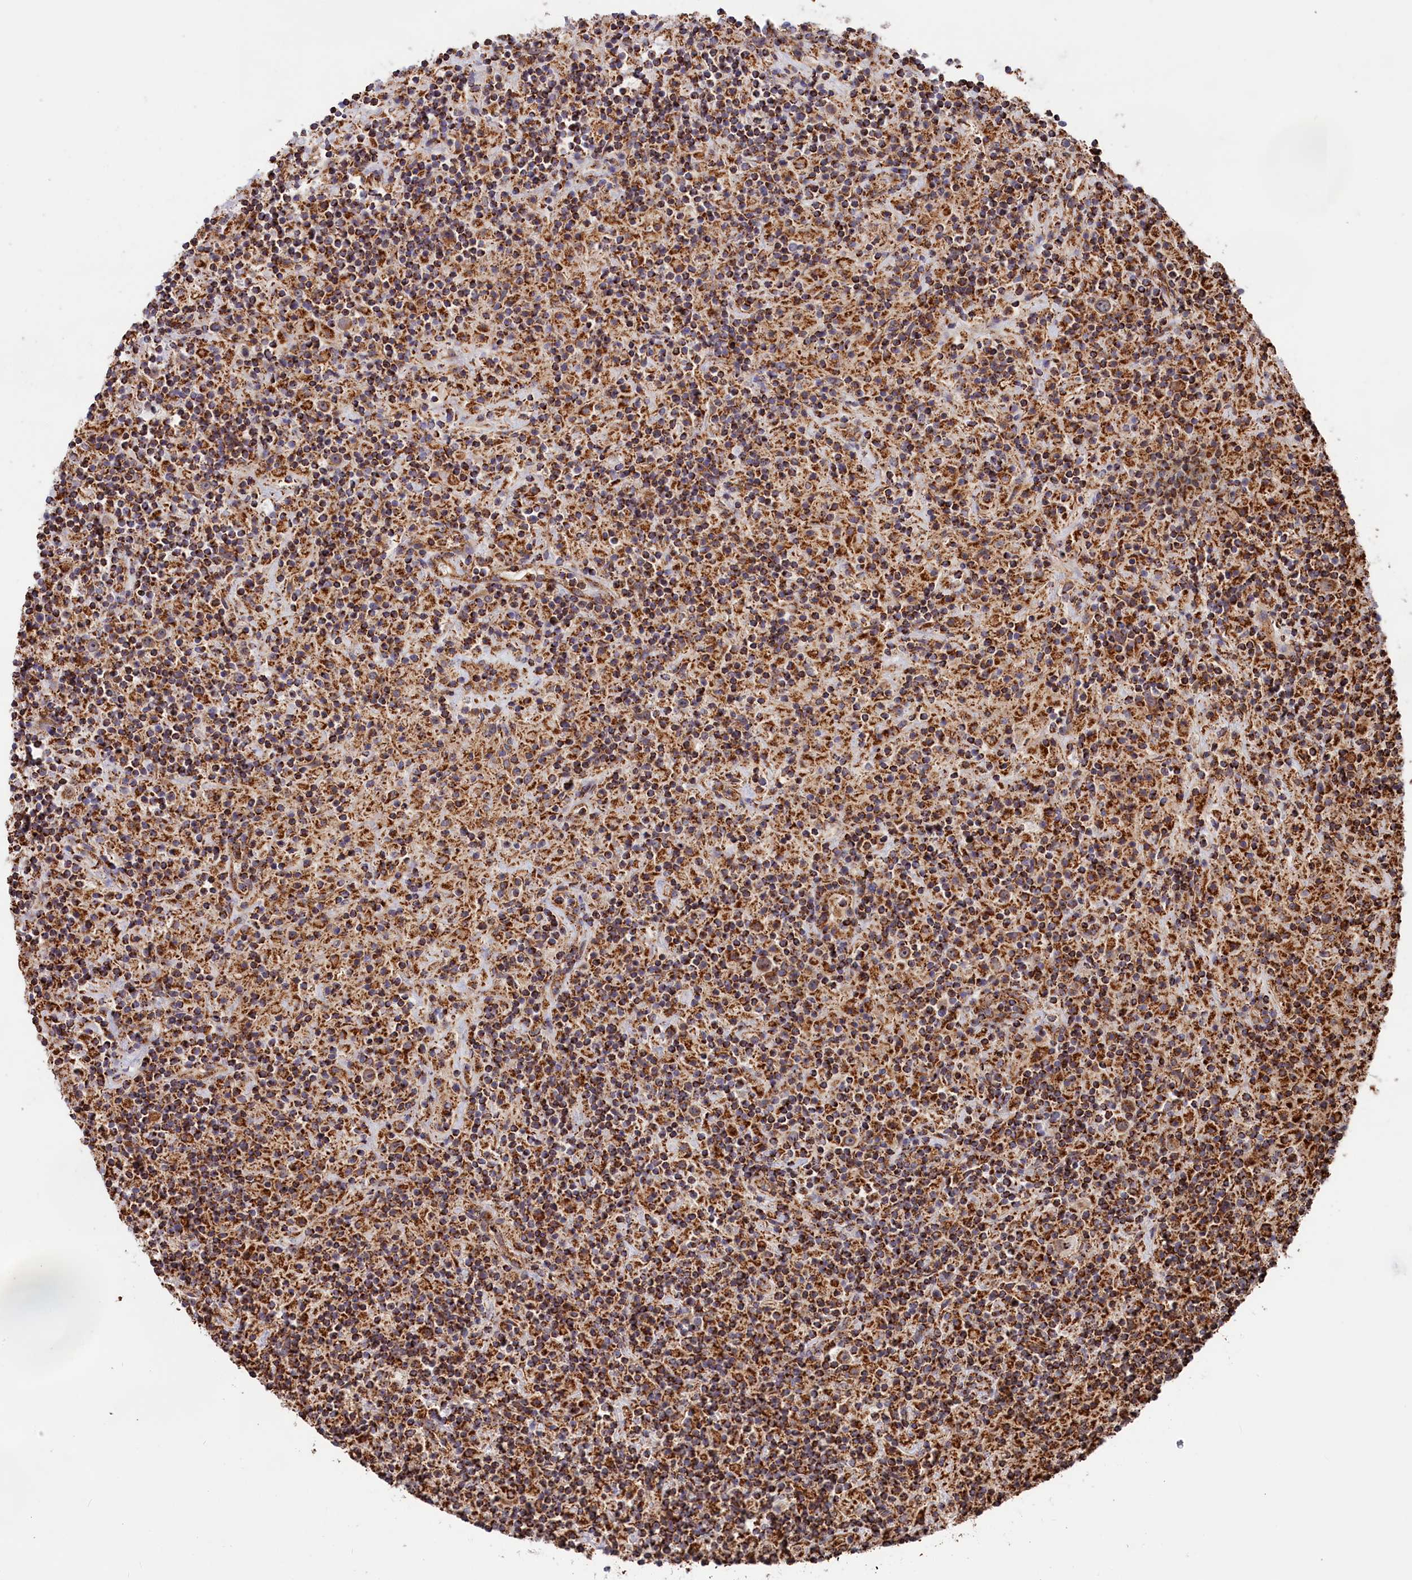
{"staining": {"intensity": "moderate", "quantity": ">75%", "location": "cytoplasmic/membranous"}, "tissue": "lymphoma", "cell_type": "Tumor cells", "image_type": "cancer", "snomed": [{"axis": "morphology", "description": "Hodgkin's disease, NOS"}, {"axis": "topography", "description": "Lymph node"}], "caption": "Protein analysis of Hodgkin's disease tissue reveals moderate cytoplasmic/membranous expression in about >75% of tumor cells.", "gene": "MACROD1", "patient": {"sex": "male", "age": 70}}